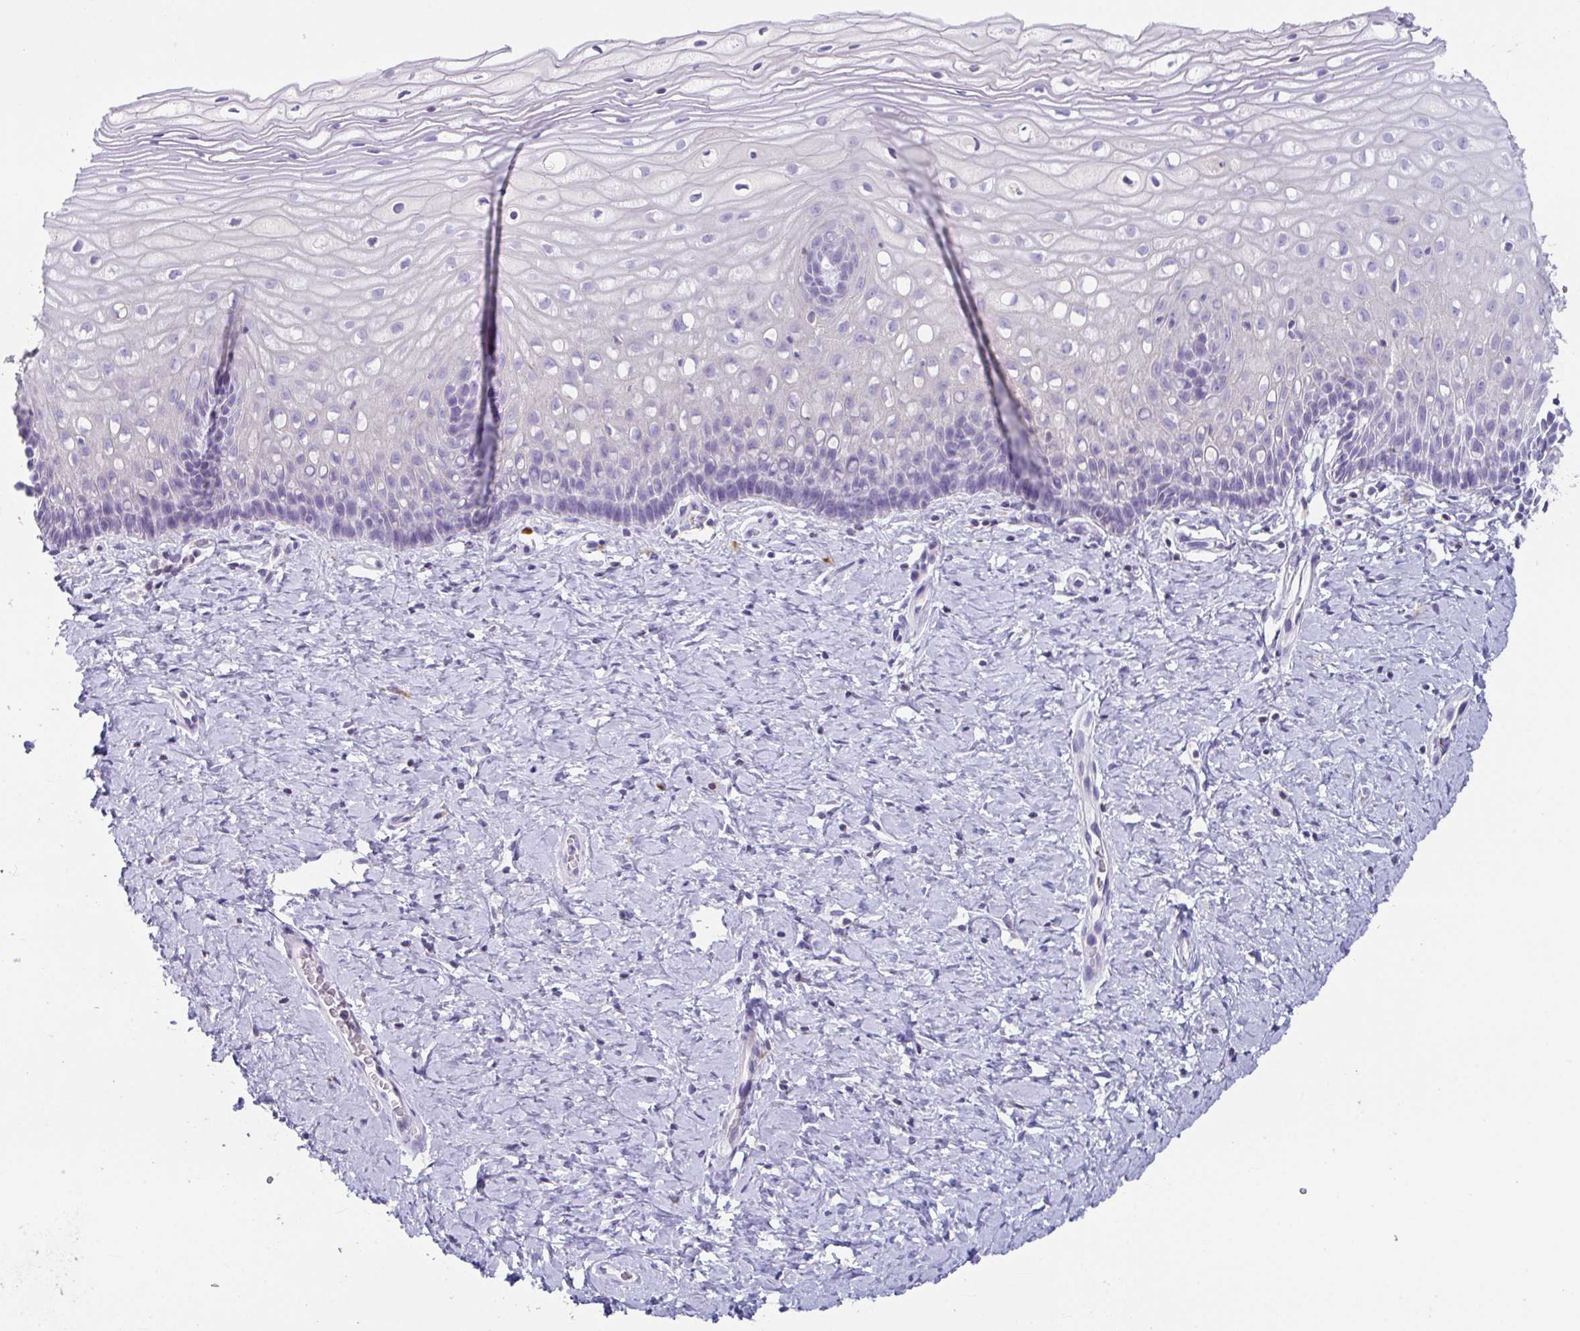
{"staining": {"intensity": "negative", "quantity": "none", "location": "none"}, "tissue": "cervix", "cell_type": "Glandular cells", "image_type": "normal", "snomed": [{"axis": "morphology", "description": "Normal tissue, NOS"}, {"axis": "topography", "description": "Cervix"}], "caption": "A high-resolution micrograph shows IHC staining of benign cervix, which shows no significant expression in glandular cells.", "gene": "PLA2G1B", "patient": {"sex": "female", "age": 37}}